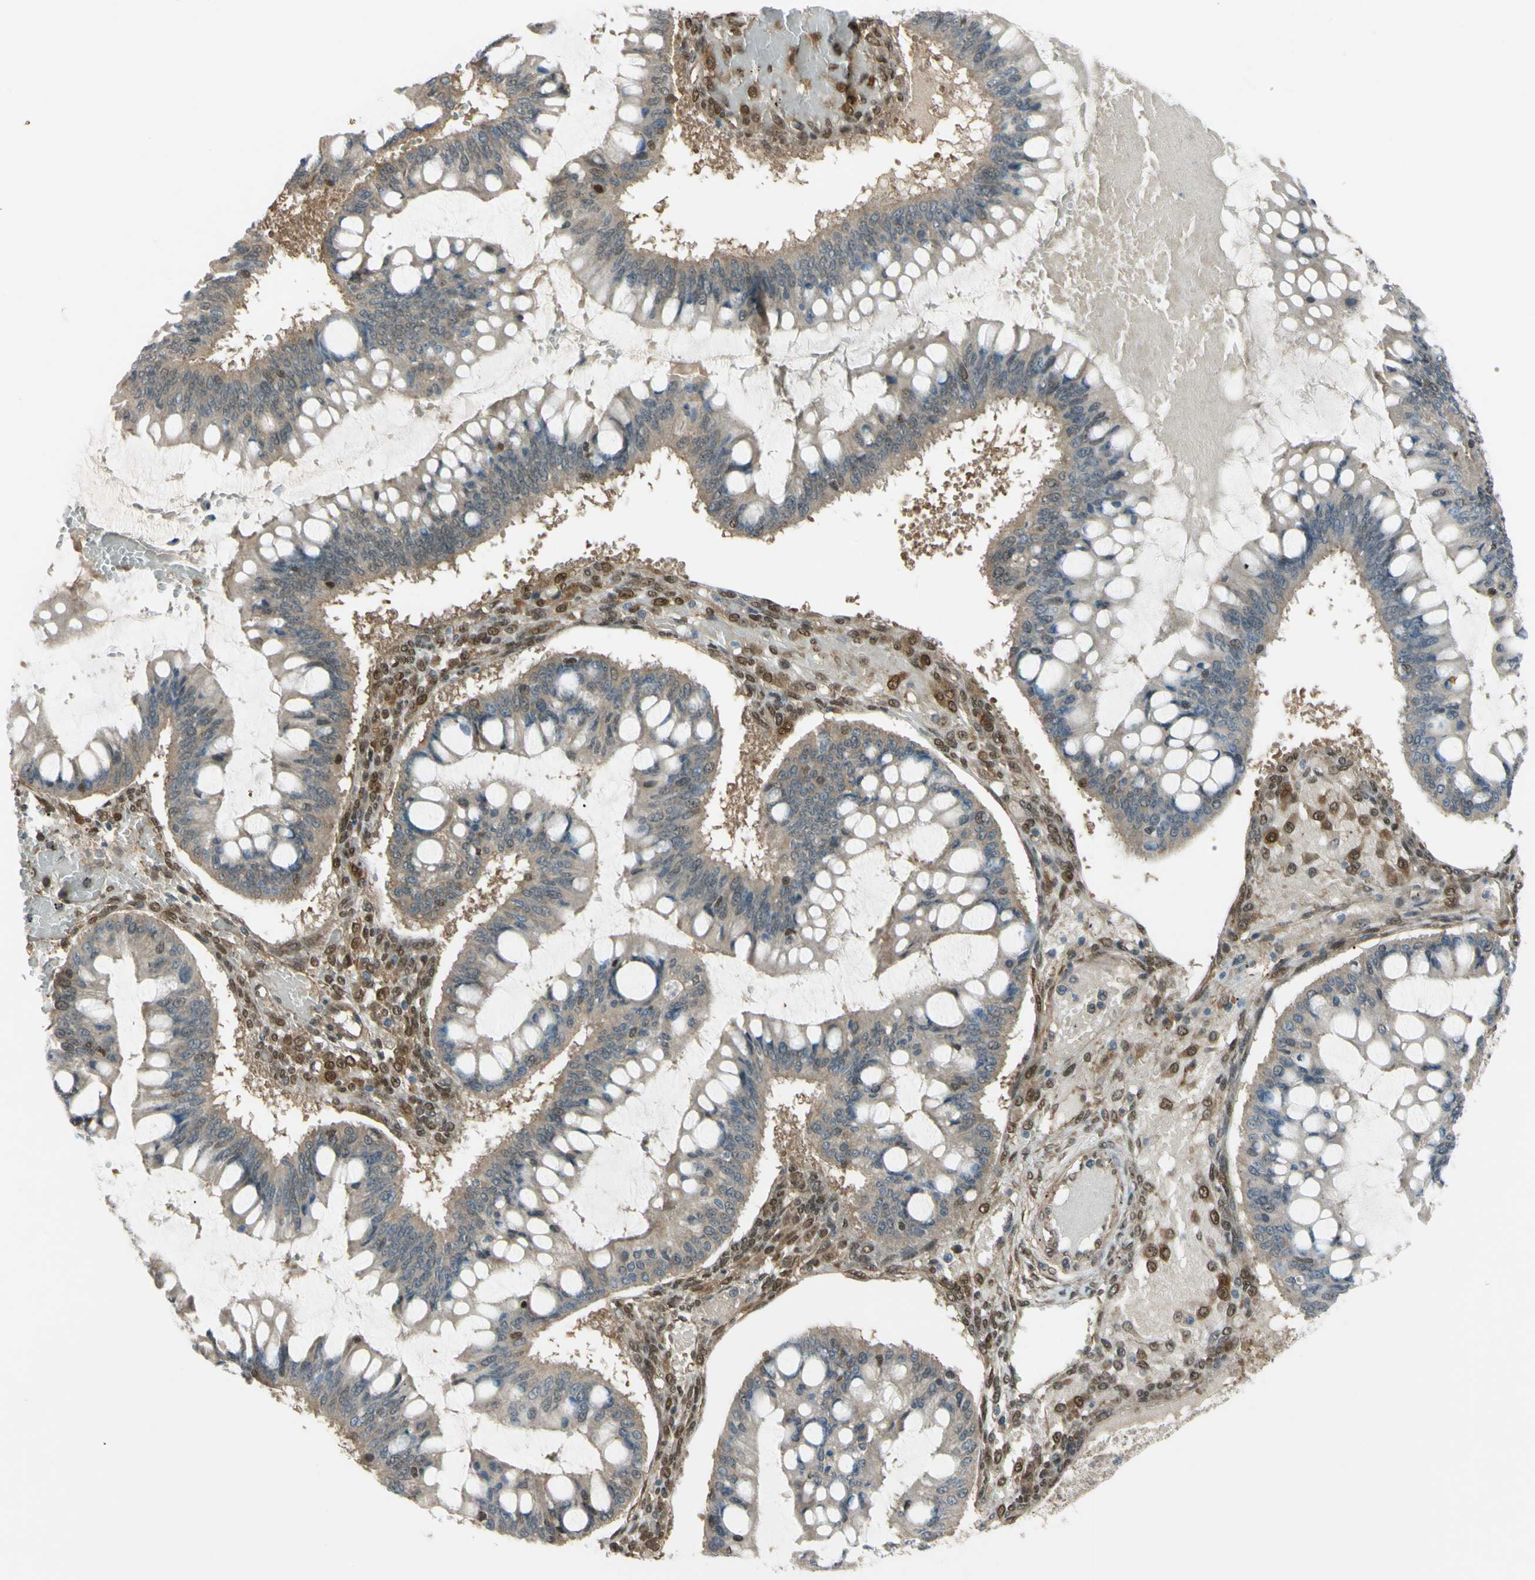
{"staining": {"intensity": "weak", "quantity": ">75%", "location": "cytoplasmic/membranous"}, "tissue": "ovarian cancer", "cell_type": "Tumor cells", "image_type": "cancer", "snomed": [{"axis": "morphology", "description": "Cystadenocarcinoma, mucinous, NOS"}, {"axis": "topography", "description": "Ovary"}], "caption": "A brown stain shows weak cytoplasmic/membranous positivity of a protein in human ovarian cancer tumor cells. (DAB (3,3'-diaminobenzidine) IHC with brightfield microscopy, high magnification).", "gene": "YWHAQ", "patient": {"sex": "female", "age": 73}}